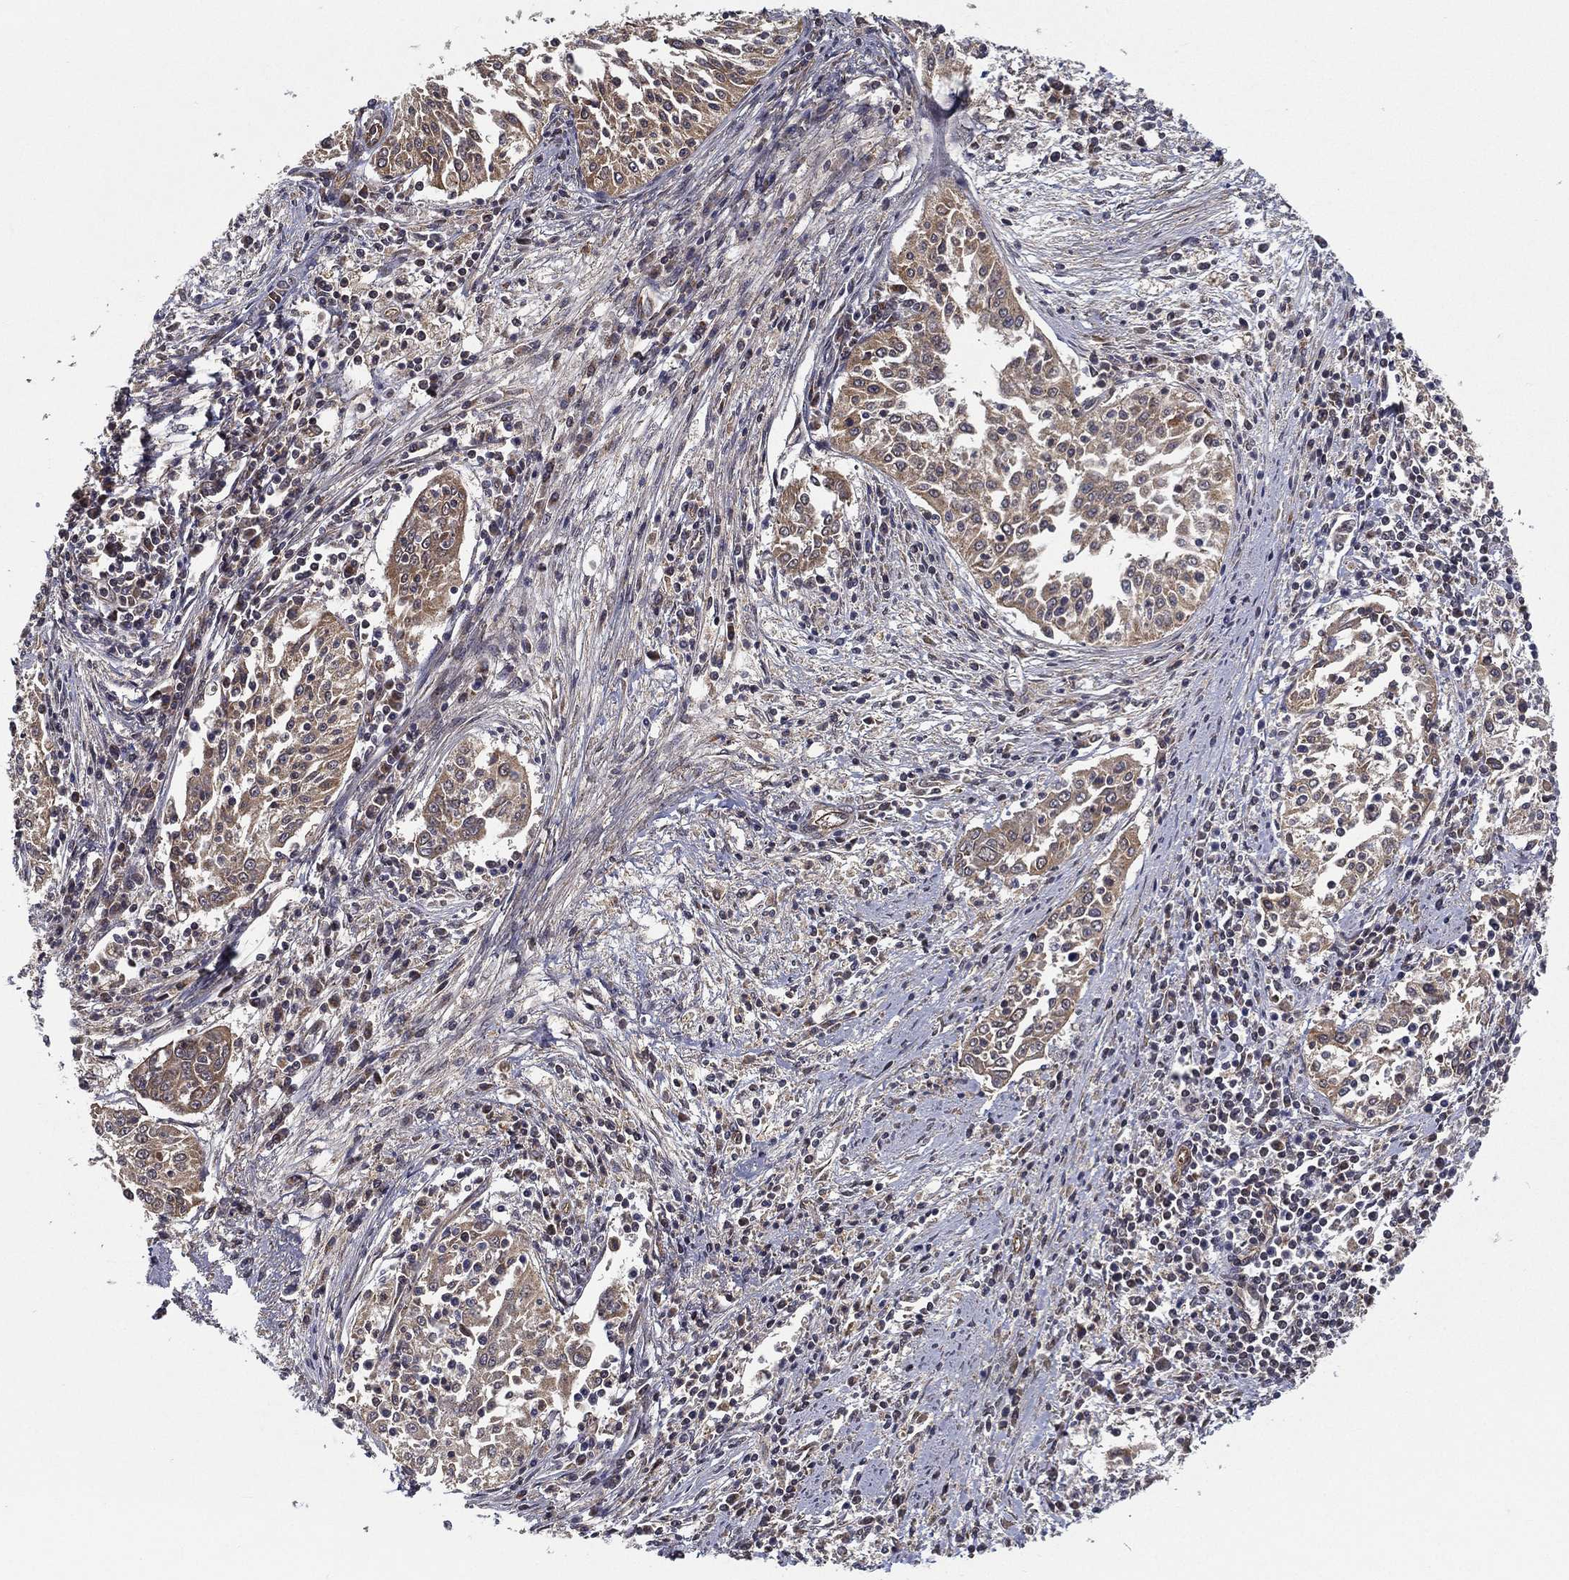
{"staining": {"intensity": "negative", "quantity": "none", "location": "none"}, "tissue": "cervical cancer", "cell_type": "Tumor cells", "image_type": "cancer", "snomed": [{"axis": "morphology", "description": "Squamous cell carcinoma, NOS"}, {"axis": "topography", "description": "Cervix"}], "caption": "Immunohistochemistry (IHC) of cervical cancer (squamous cell carcinoma) shows no positivity in tumor cells.", "gene": "UACA", "patient": {"sex": "female", "age": 41}}